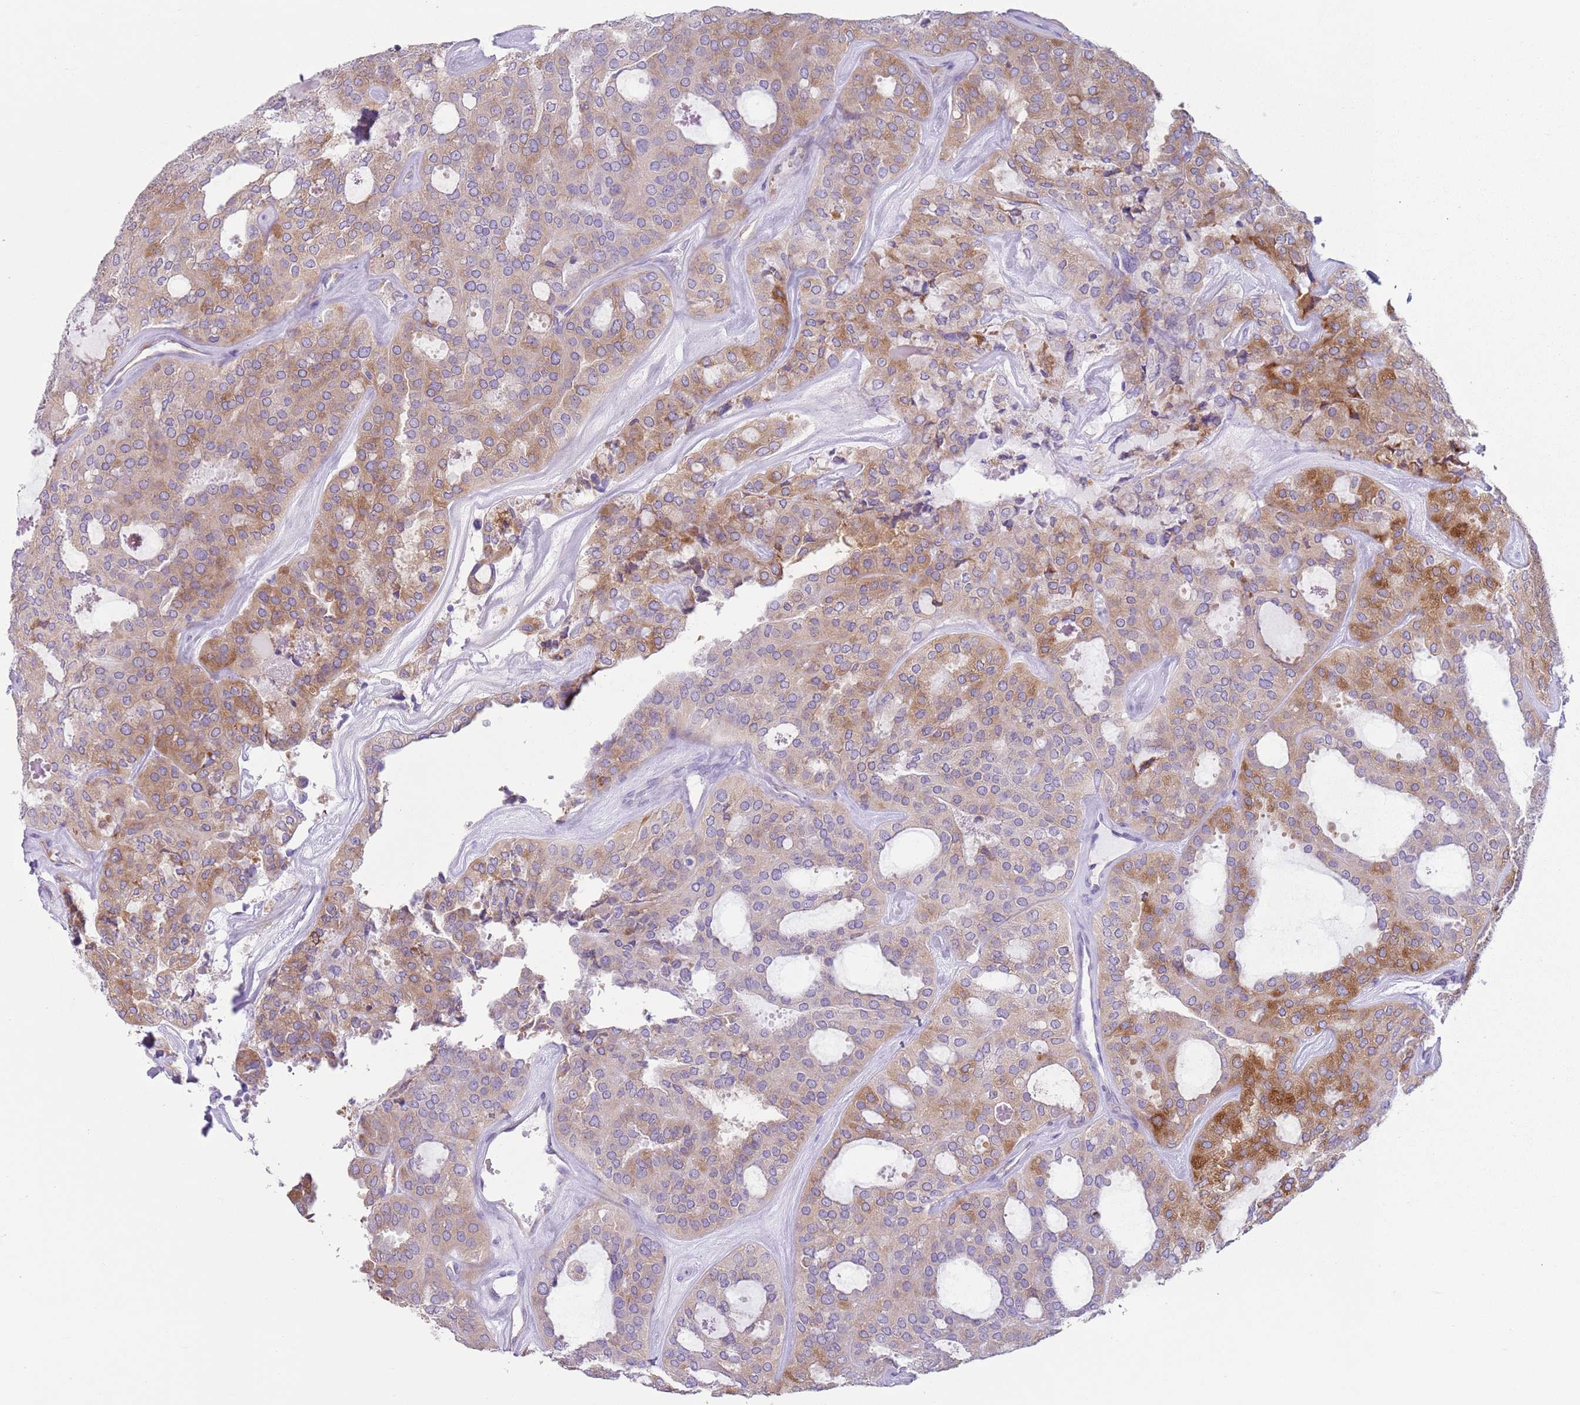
{"staining": {"intensity": "moderate", "quantity": "25%-75%", "location": "cytoplasmic/membranous"}, "tissue": "thyroid cancer", "cell_type": "Tumor cells", "image_type": "cancer", "snomed": [{"axis": "morphology", "description": "Follicular adenoma carcinoma, NOS"}, {"axis": "topography", "description": "Thyroid gland"}], "caption": "Human thyroid cancer stained for a protein (brown) exhibits moderate cytoplasmic/membranous positive positivity in approximately 25%-75% of tumor cells.", "gene": "HYOU1", "patient": {"sex": "male", "age": 75}}